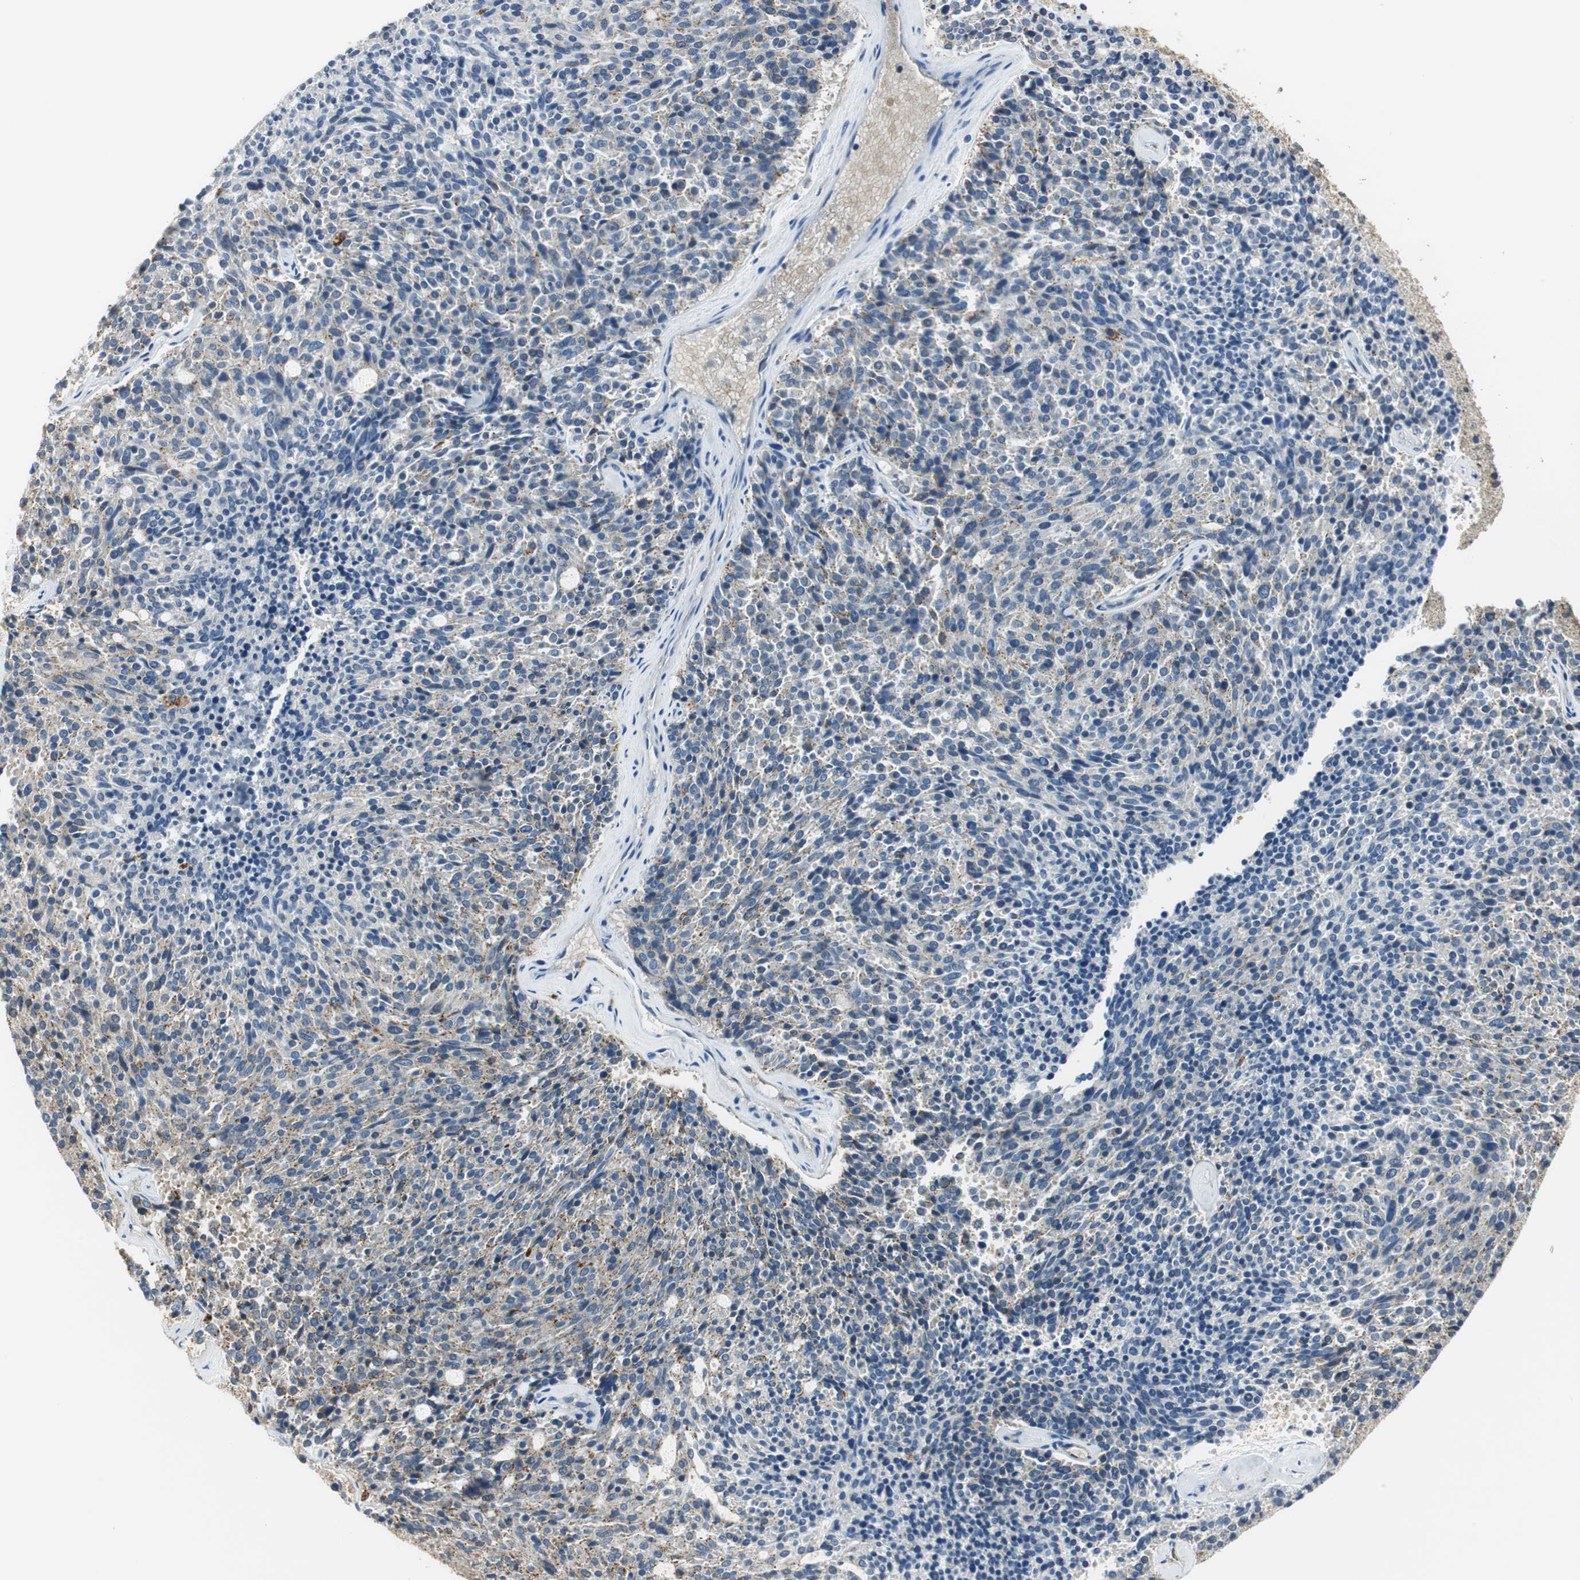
{"staining": {"intensity": "weak", "quantity": "<25%", "location": "cytoplasmic/membranous"}, "tissue": "carcinoid", "cell_type": "Tumor cells", "image_type": "cancer", "snomed": [{"axis": "morphology", "description": "Carcinoid, malignant, NOS"}, {"axis": "topography", "description": "Pancreas"}], "caption": "DAB (3,3'-diaminobenzidine) immunohistochemical staining of carcinoid shows no significant expression in tumor cells.", "gene": "NIT1", "patient": {"sex": "female", "age": 54}}